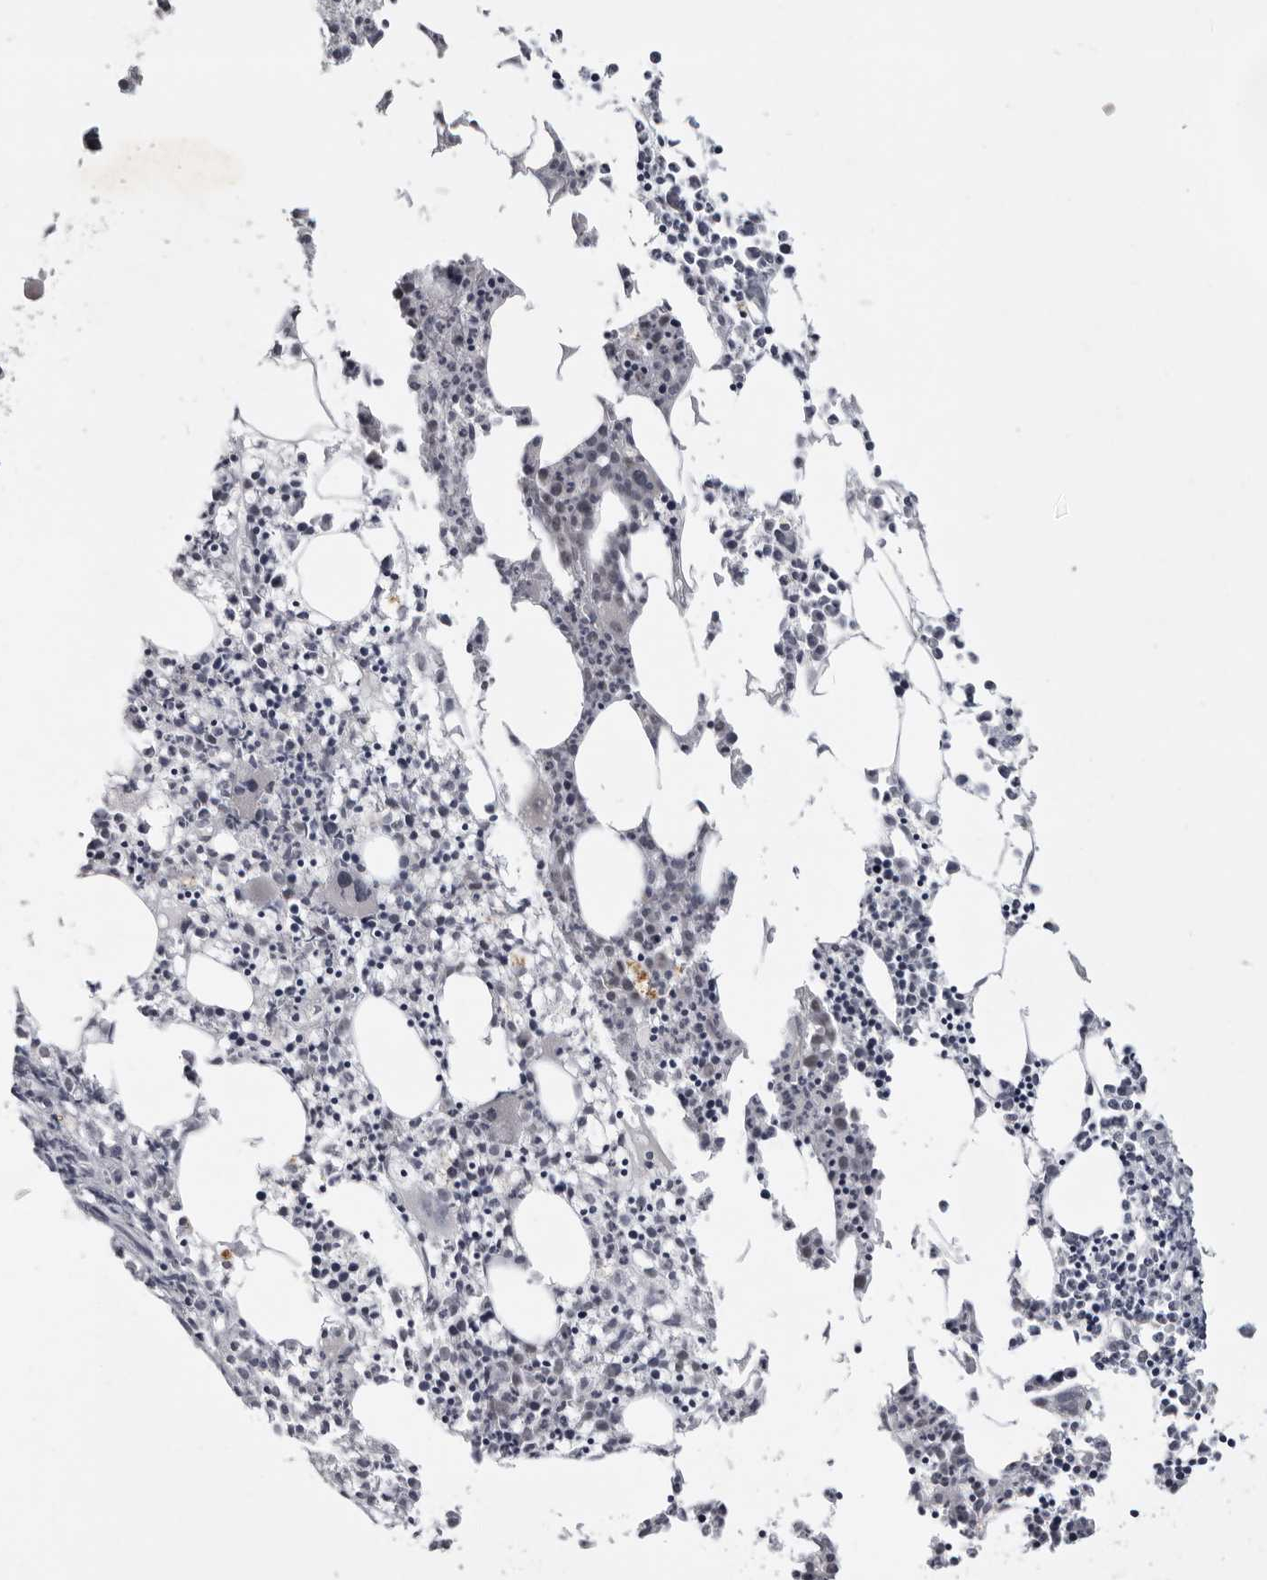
{"staining": {"intensity": "negative", "quantity": "none", "location": "none"}, "tissue": "bone marrow", "cell_type": "Hematopoietic cells", "image_type": "normal", "snomed": [{"axis": "morphology", "description": "Normal tissue, NOS"}, {"axis": "morphology", "description": "Inflammation, NOS"}, {"axis": "topography", "description": "Bone marrow"}], "caption": "IHC of normal human bone marrow exhibits no staining in hematopoietic cells. (DAB (3,3'-diaminobenzidine) immunohistochemistry visualized using brightfield microscopy, high magnification).", "gene": "MRTO4", "patient": {"sex": "female", "age": 62}}